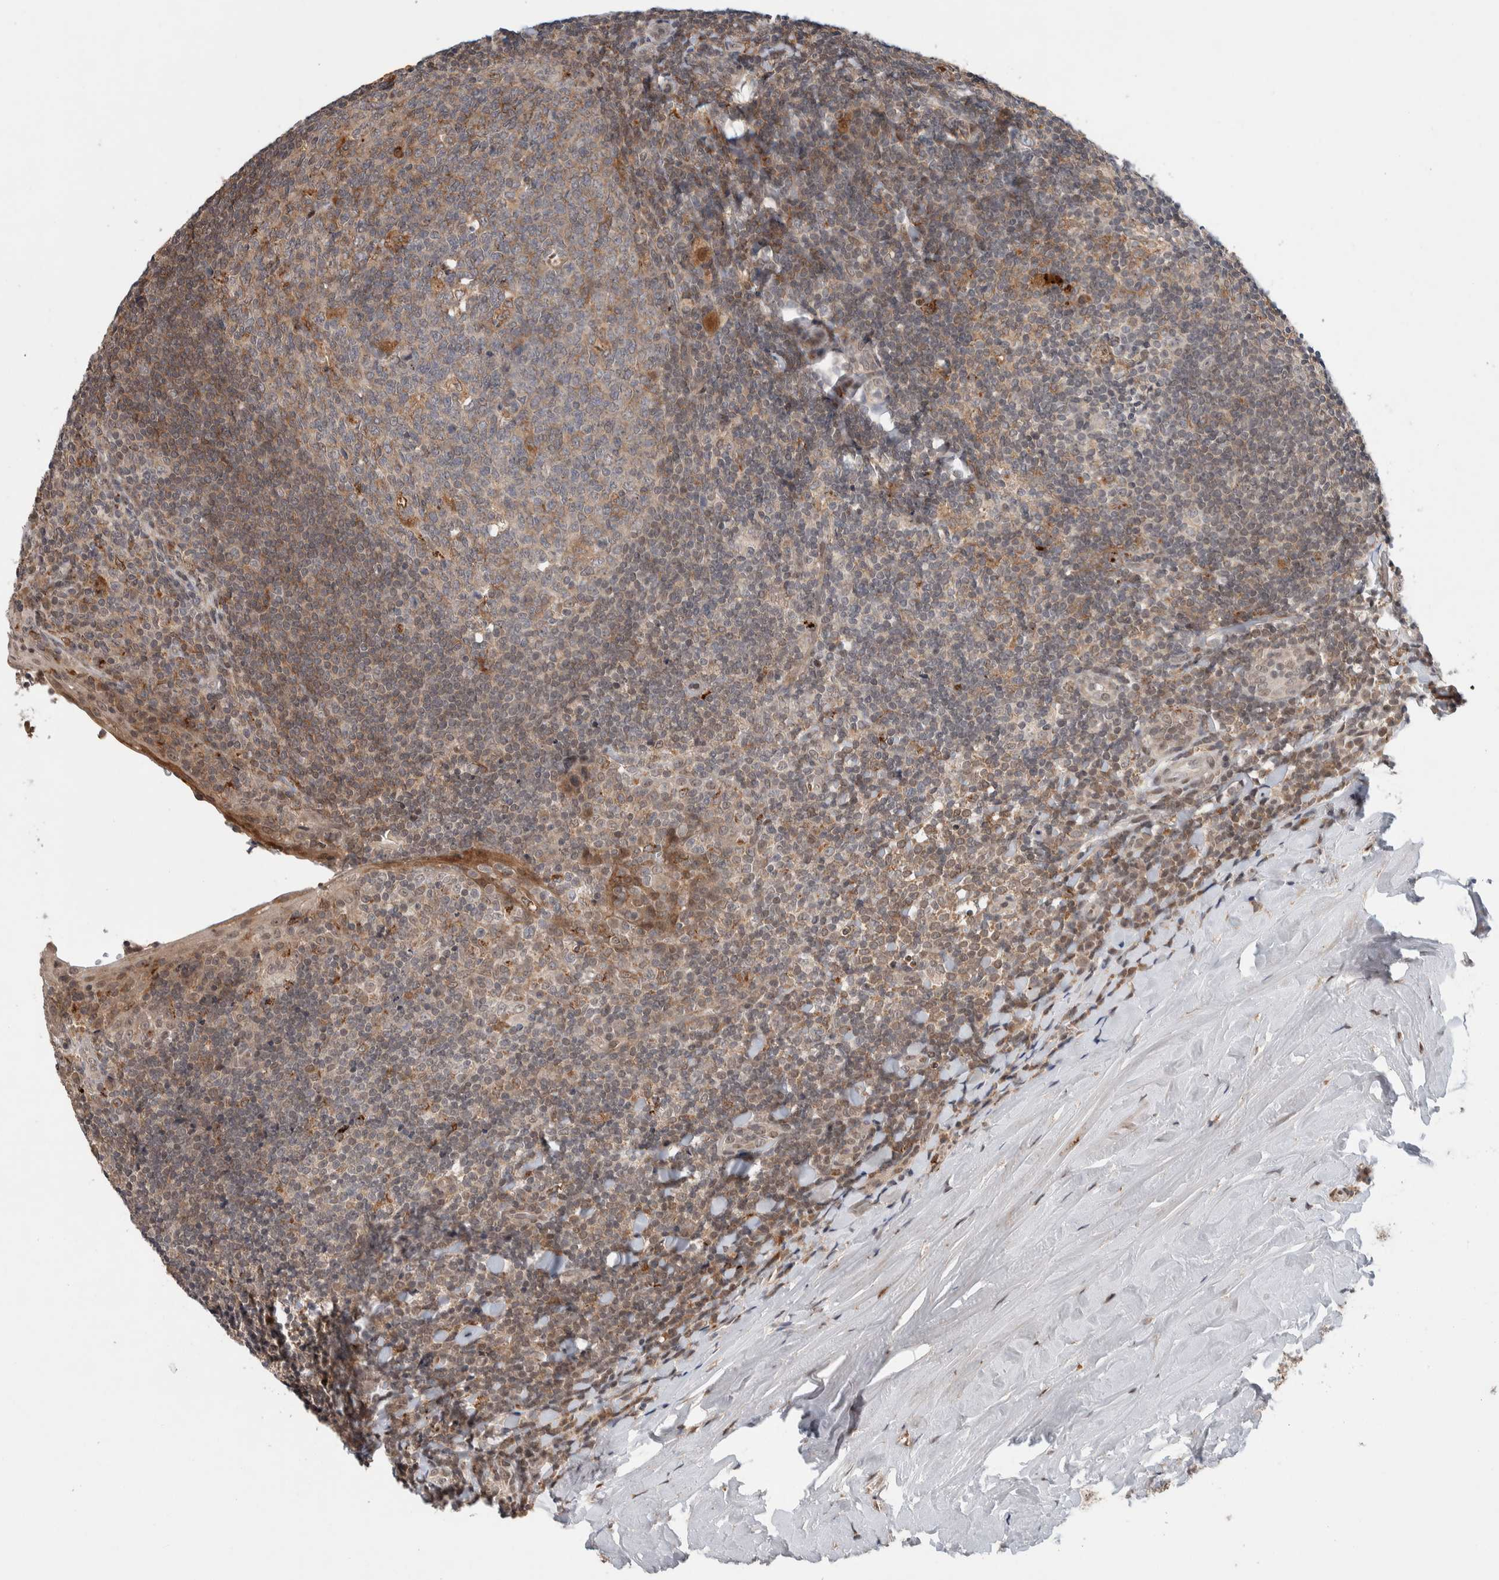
{"staining": {"intensity": "moderate", "quantity": "25%-75%", "location": "cytoplasmic/membranous"}, "tissue": "tonsil", "cell_type": "Germinal center cells", "image_type": "normal", "snomed": [{"axis": "morphology", "description": "Normal tissue, NOS"}, {"axis": "topography", "description": "Tonsil"}], "caption": "DAB (3,3'-diaminobenzidine) immunohistochemical staining of normal tonsil exhibits moderate cytoplasmic/membranous protein expression in approximately 25%-75% of germinal center cells. The protein of interest is stained brown, and the nuclei are stained in blue (DAB (3,3'-diaminobenzidine) IHC with brightfield microscopy, high magnification).", "gene": "KCNK1", "patient": {"sex": "male", "age": 37}}